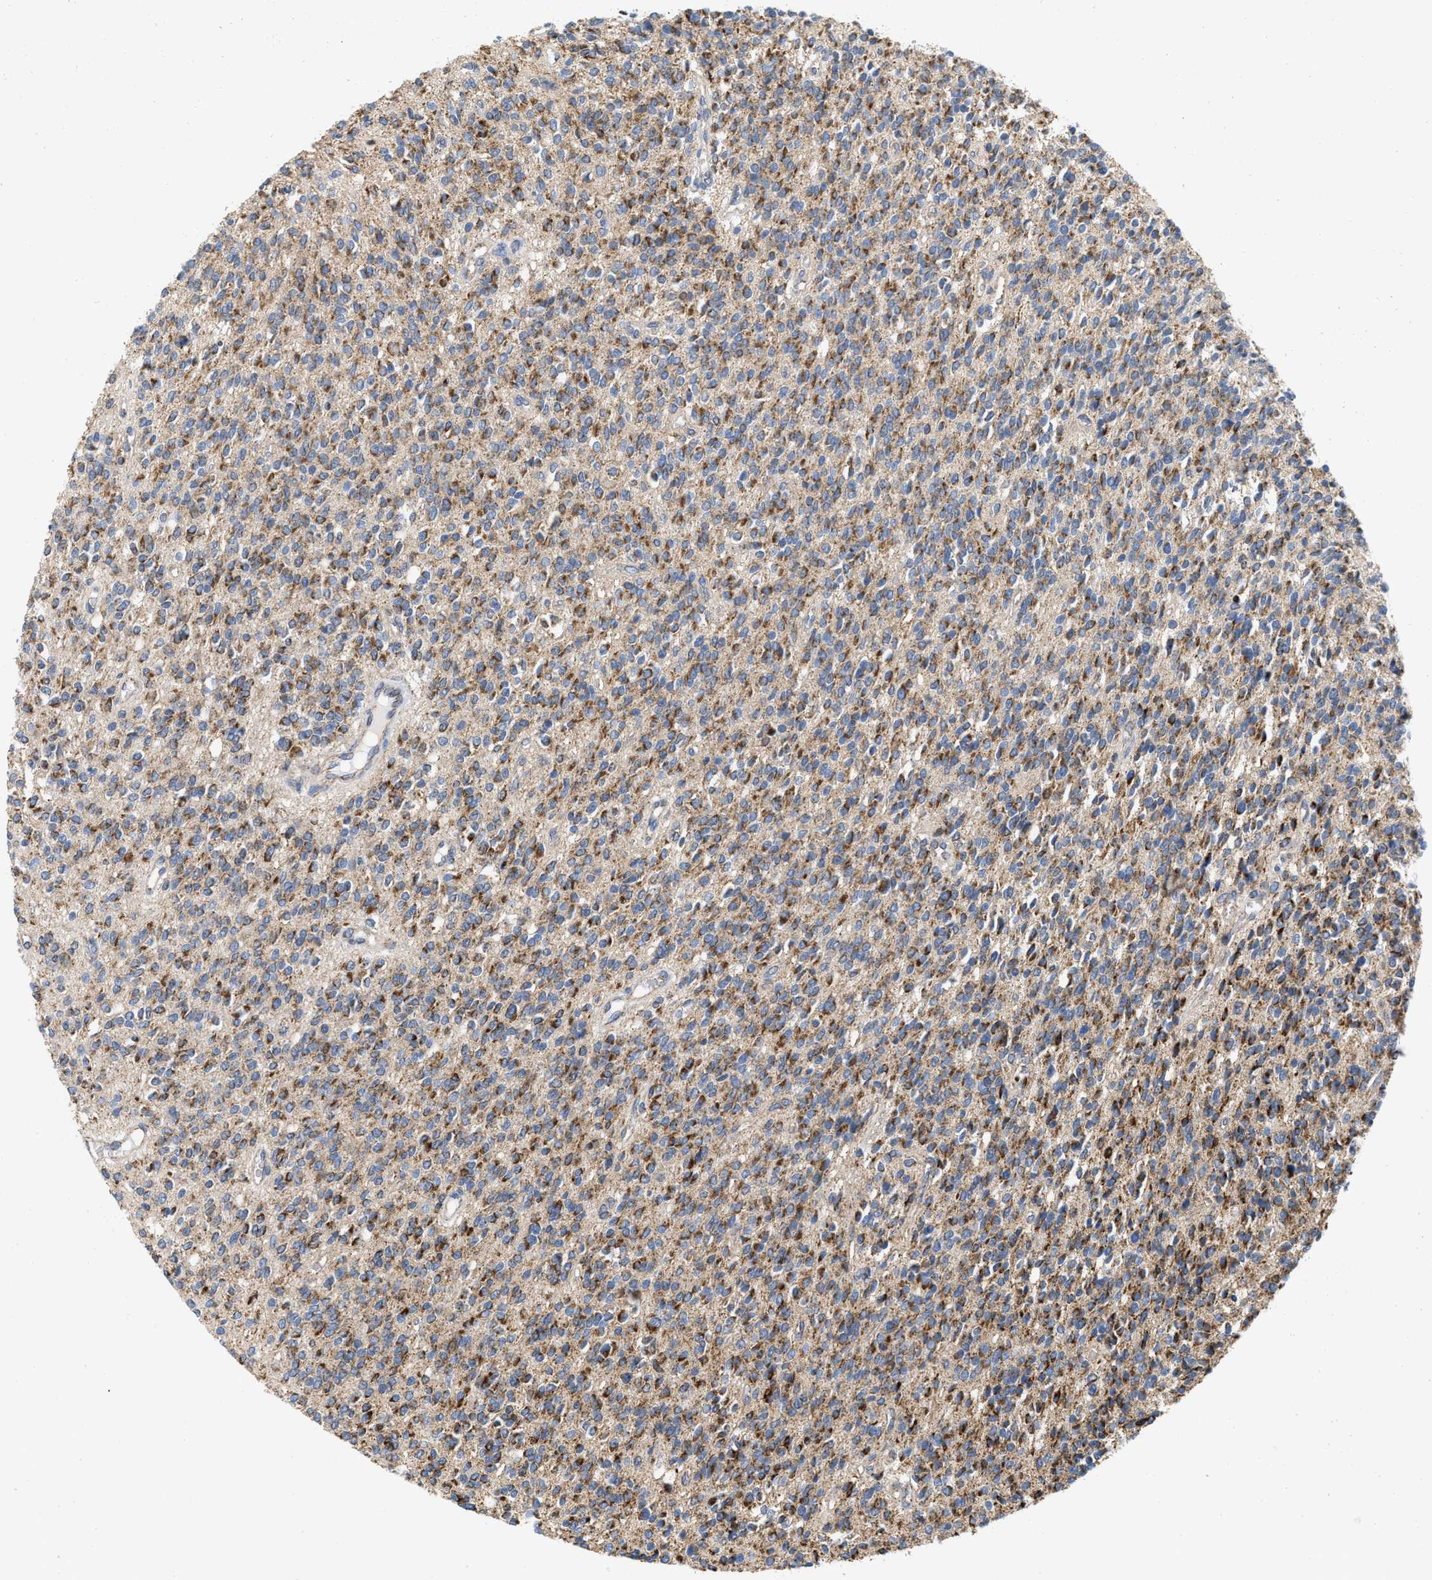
{"staining": {"intensity": "moderate", "quantity": ">75%", "location": "cytoplasmic/membranous"}, "tissue": "glioma", "cell_type": "Tumor cells", "image_type": "cancer", "snomed": [{"axis": "morphology", "description": "Glioma, malignant, High grade"}, {"axis": "topography", "description": "Brain"}], "caption": "Moderate cytoplasmic/membranous protein positivity is present in approximately >75% of tumor cells in malignant glioma (high-grade).", "gene": "GRB10", "patient": {"sex": "male", "age": 34}}